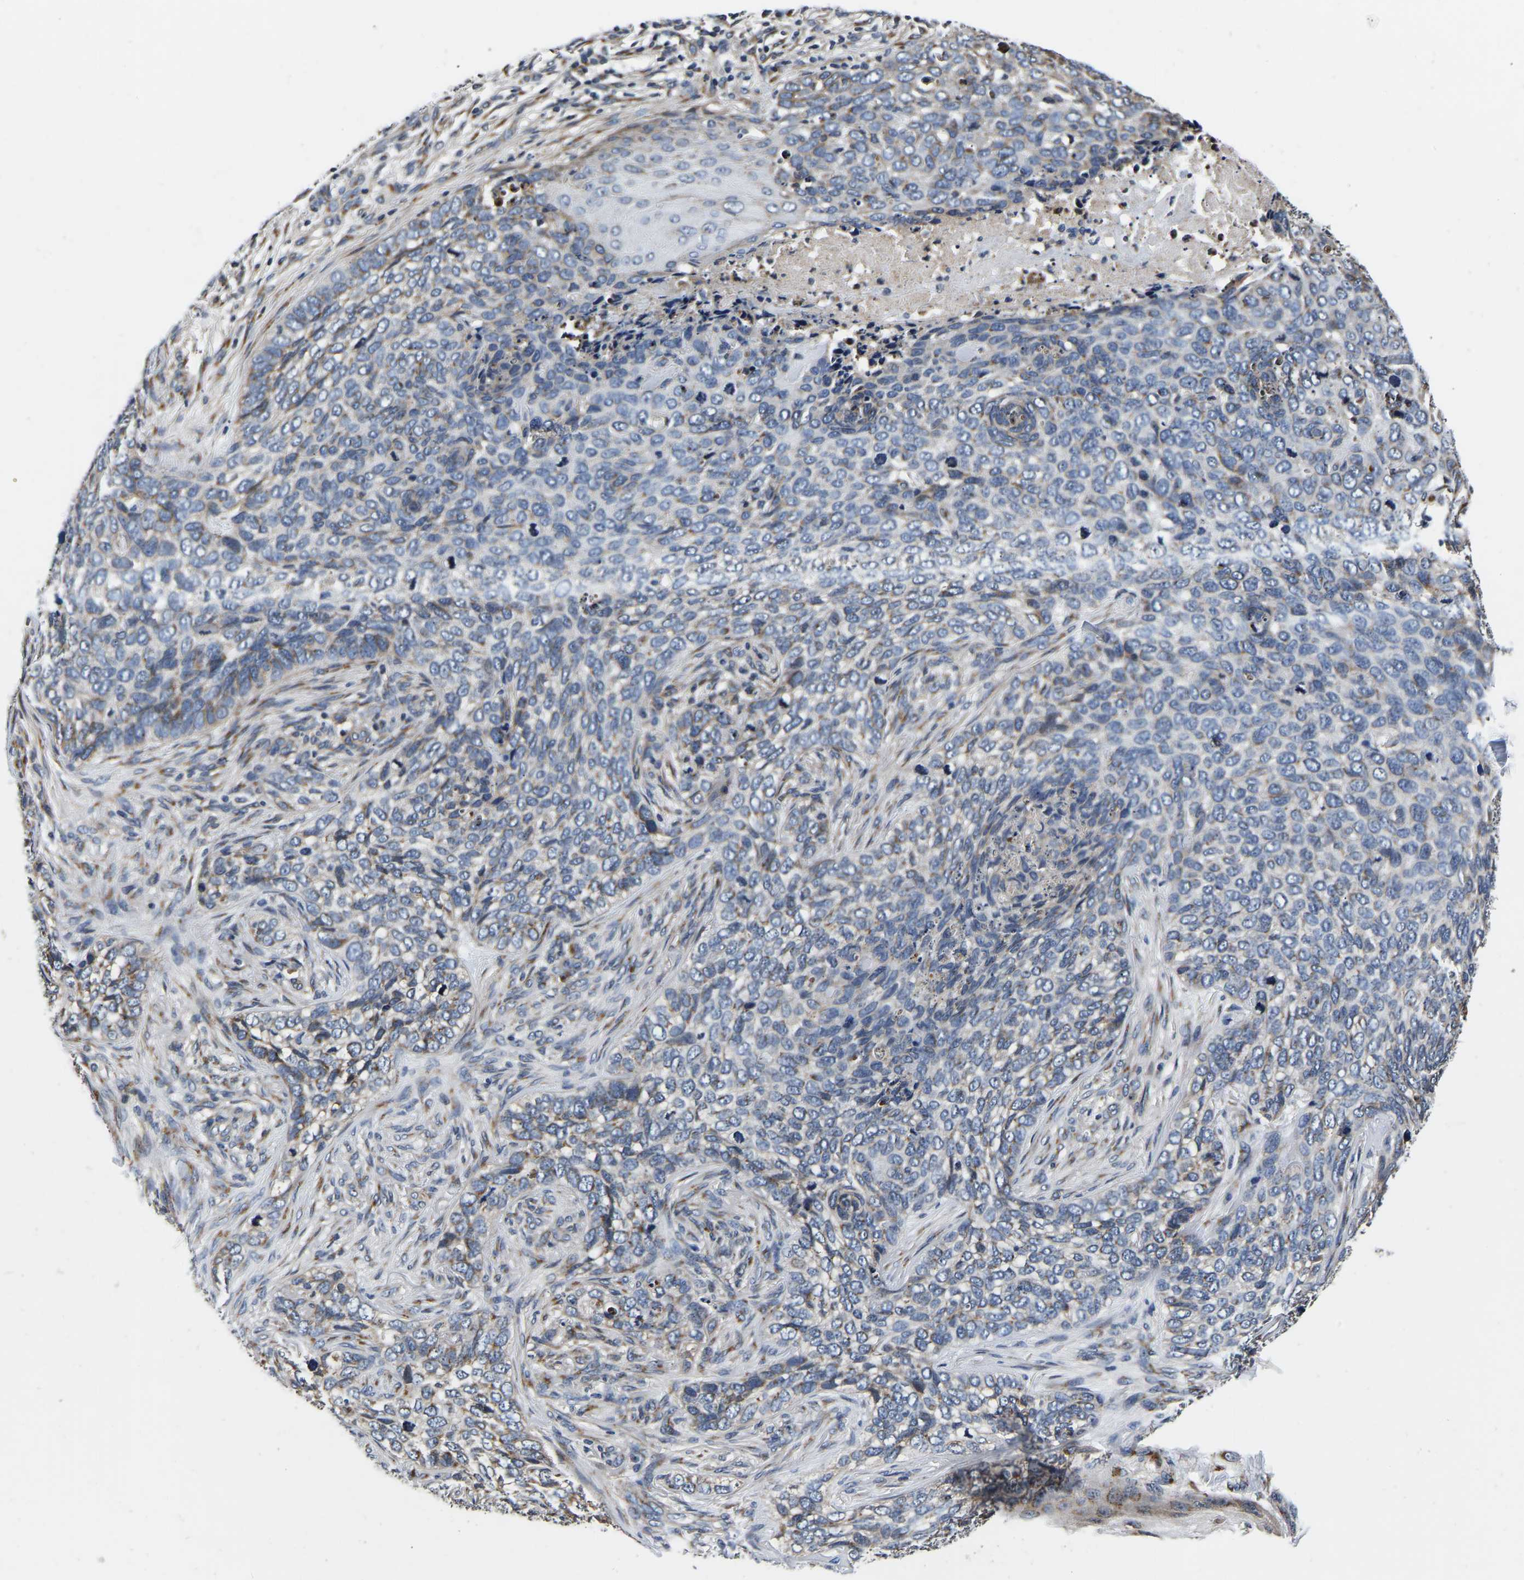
{"staining": {"intensity": "moderate", "quantity": "<25%", "location": "cytoplasmic/membranous"}, "tissue": "skin cancer", "cell_type": "Tumor cells", "image_type": "cancer", "snomed": [{"axis": "morphology", "description": "Basal cell carcinoma"}, {"axis": "topography", "description": "Skin"}], "caption": "Skin cancer (basal cell carcinoma) stained for a protein demonstrates moderate cytoplasmic/membranous positivity in tumor cells.", "gene": "RABAC1", "patient": {"sex": "female", "age": 64}}